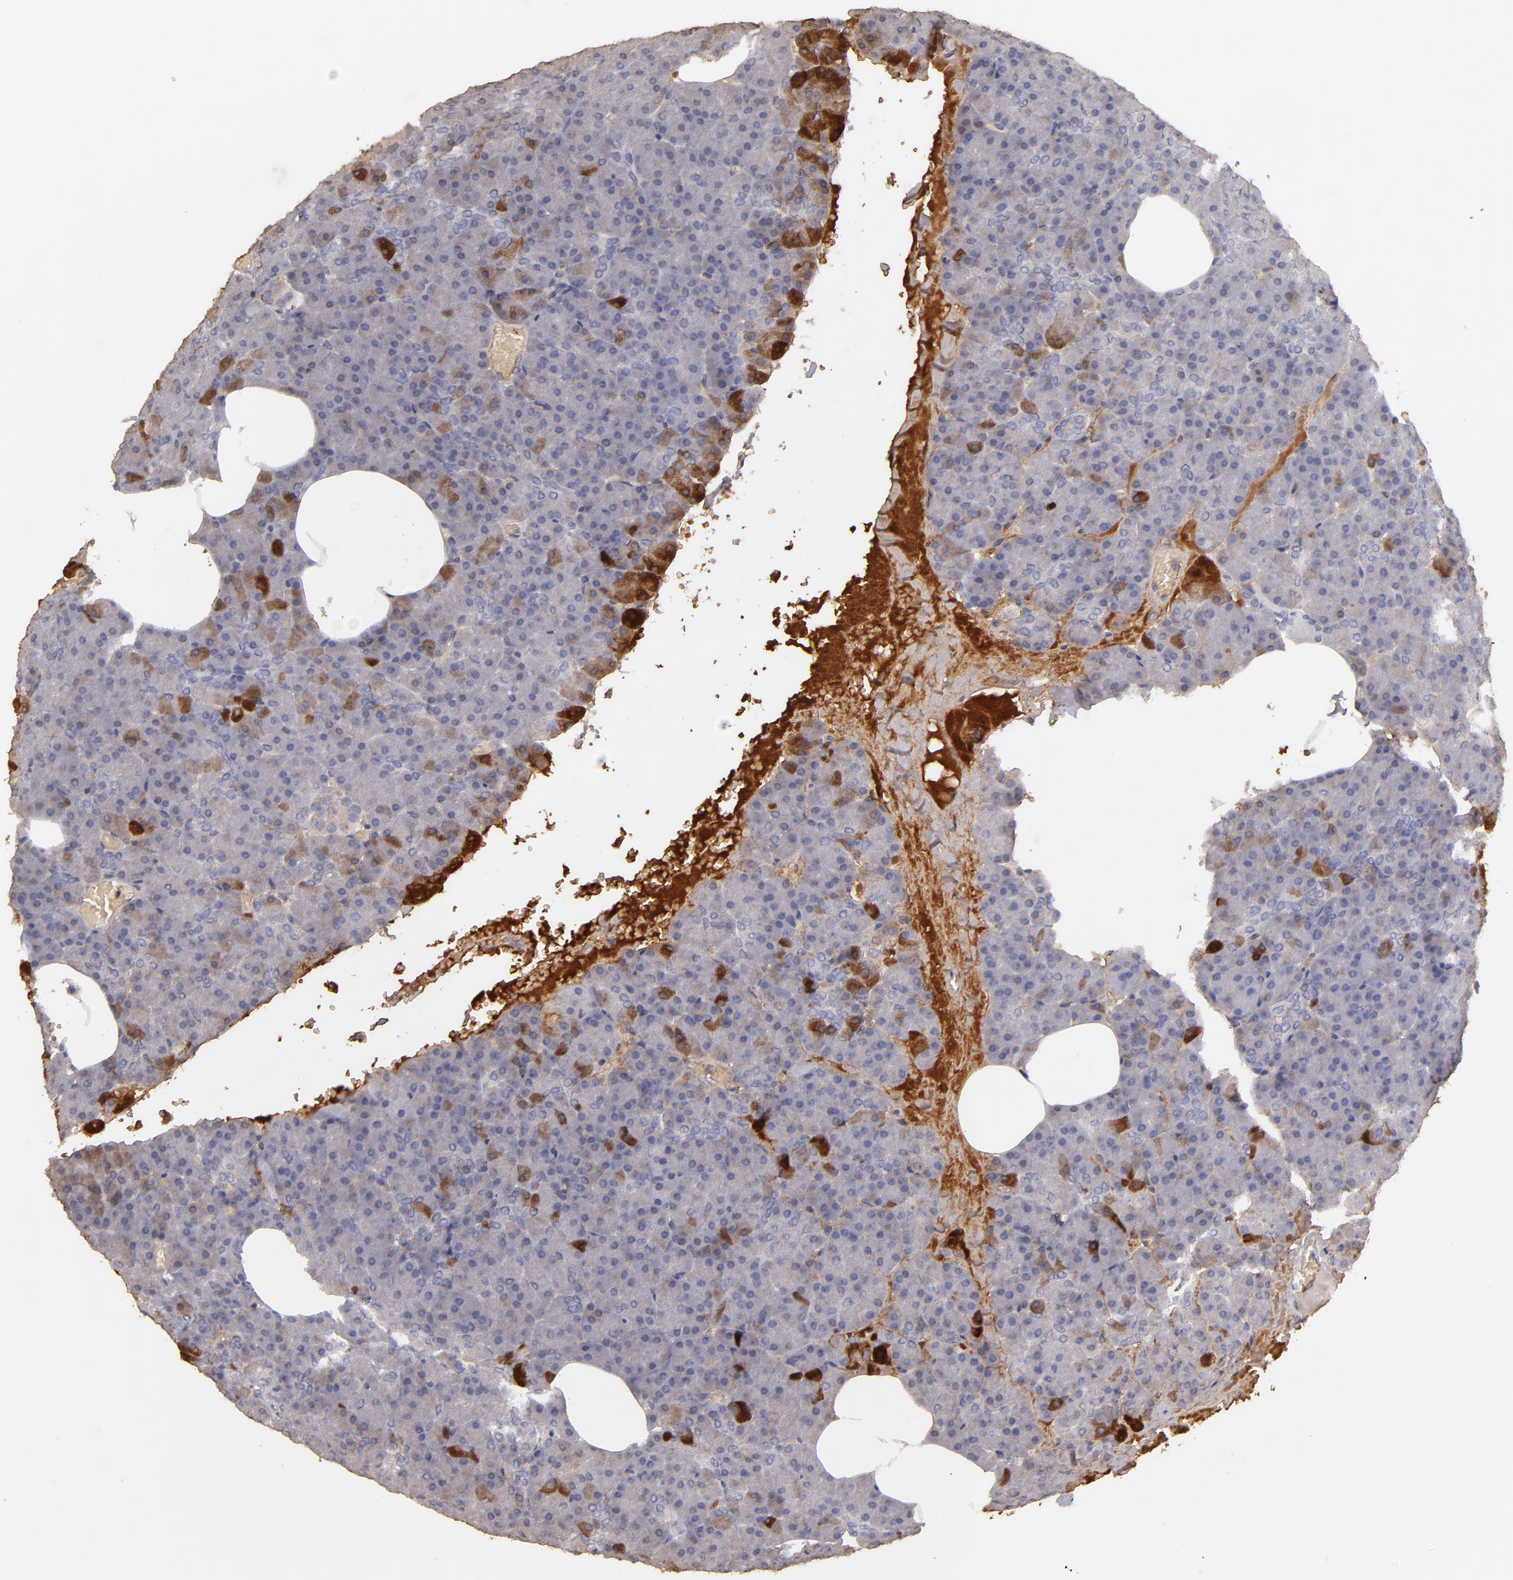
{"staining": {"intensity": "strong", "quantity": ">75%", "location": "cytoplasmic/membranous"}, "tissue": "carcinoid", "cell_type": "Tumor cells", "image_type": "cancer", "snomed": [{"axis": "morphology", "description": "Normal tissue, NOS"}, {"axis": "morphology", "description": "Carcinoid, malignant, NOS"}, {"axis": "topography", "description": "Pancreas"}], "caption": "The histopathology image displays a brown stain indicating the presence of a protein in the cytoplasmic/membranous of tumor cells in carcinoid.", "gene": "SERPINC1", "patient": {"sex": "female", "age": 35}}